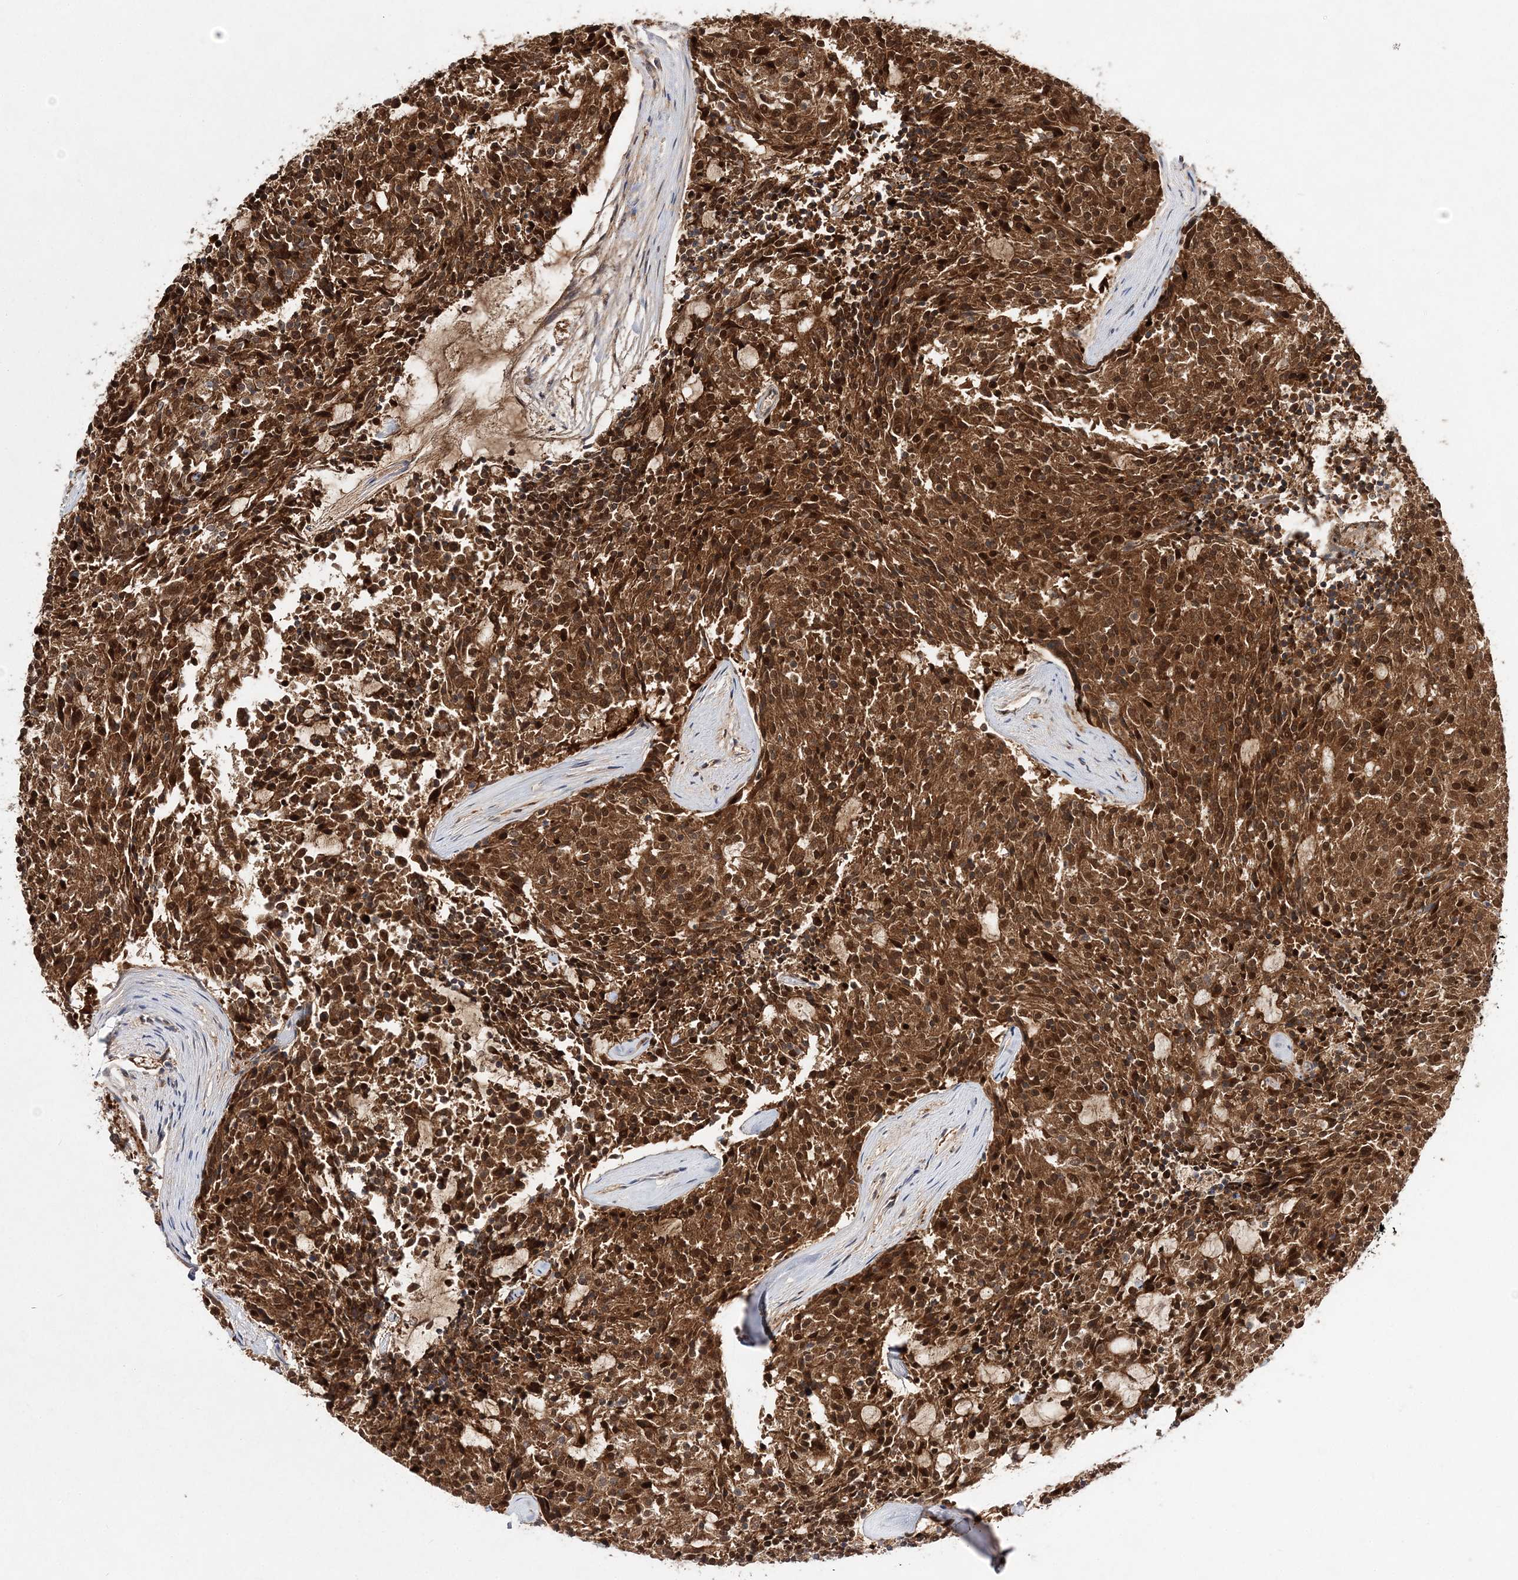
{"staining": {"intensity": "strong", "quantity": ">75%", "location": "cytoplasmic/membranous,nuclear"}, "tissue": "carcinoid", "cell_type": "Tumor cells", "image_type": "cancer", "snomed": [{"axis": "morphology", "description": "Carcinoid, malignant, NOS"}, {"axis": "topography", "description": "Pancreas"}], "caption": "Tumor cells show high levels of strong cytoplasmic/membranous and nuclear positivity in approximately >75% of cells in carcinoid. (IHC, brightfield microscopy, high magnification).", "gene": "NIF3L1", "patient": {"sex": "female", "age": 54}}